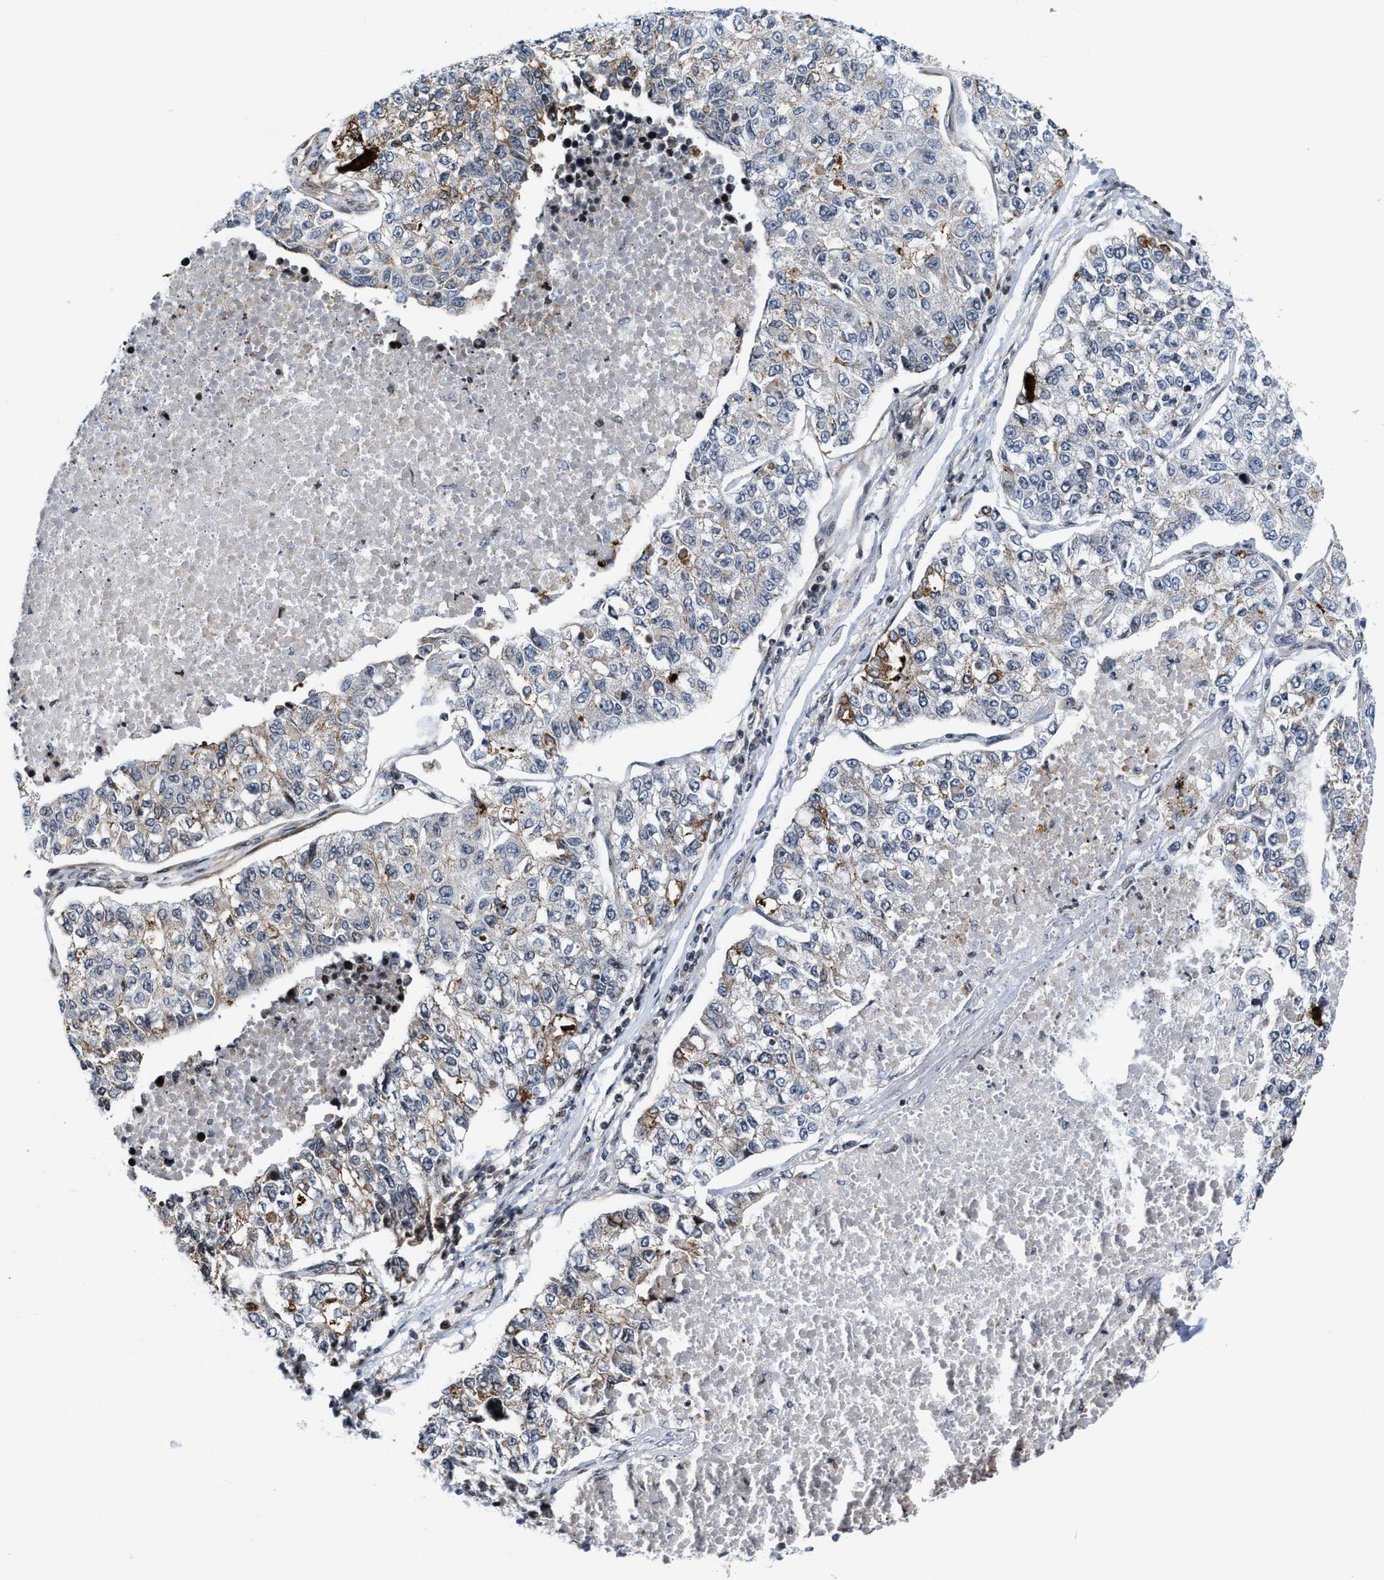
{"staining": {"intensity": "weak", "quantity": ">75%", "location": "cytoplasmic/membranous"}, "tissue": "lung cancer", "cell_type": "Tumor cells", "image_type": "cancer", "snomed": [{"axis": "morphology", "description": "Adenocarcinoma, NOS"}, {"axis": "topography", "description": "Lung"}], "caption": "Immunohistochemistry of lung cancer (adenocarcinoma) reveals low levels of weak cytoplasmic/membranous expression in about >75% of tumor cells. (Brightfield microscopy of DAB IHC at high magnification).", "gene": "TGFB1I1", "patient": {"sex": "male", "age": 49}}